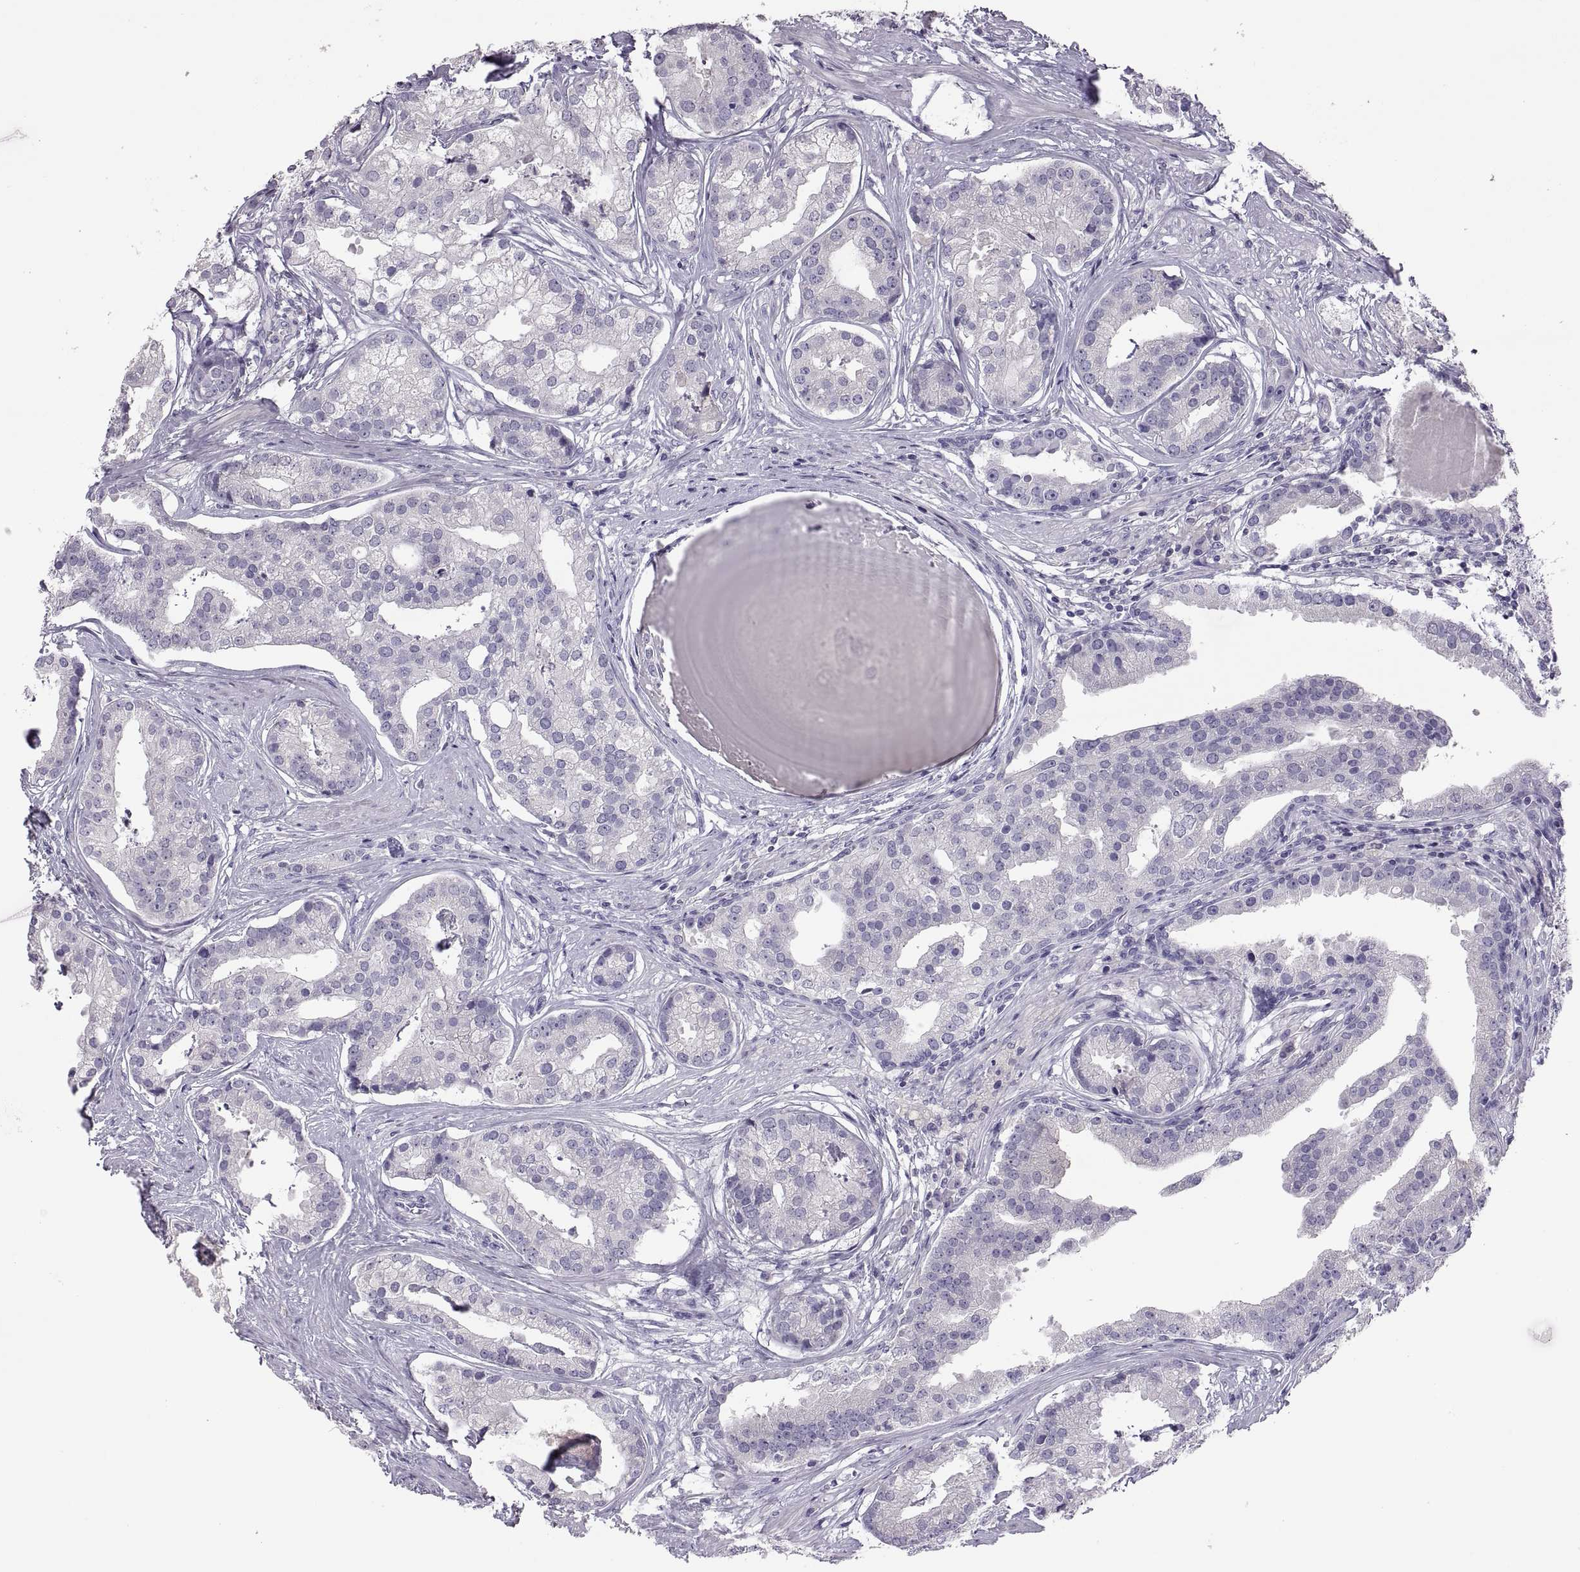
{"staining": {"intensity": "negative", "quantity": "none", "location": "none"}, "tissue": "prostate cancer", "cell_type": "Tumor cells", "image_type": "cancer", "snomed": [{"axis": "morphology", "description": "Adenocarcinoma, NOS"}, {"axis": "topography", "description": "Prostate and seminal vesicle, NOS"}, {"axis": "topography", "description": "Prostate"}], "caption": "An immunohistochemistry (IHC) photomicrograph of prostate cancer (adenocarcinoma) is shown. There is no staining in tumor cells of prostate cancer (adenocarcinoma).", "gene": "TBX19", "patient": {"sex": "male", "age": 44}}